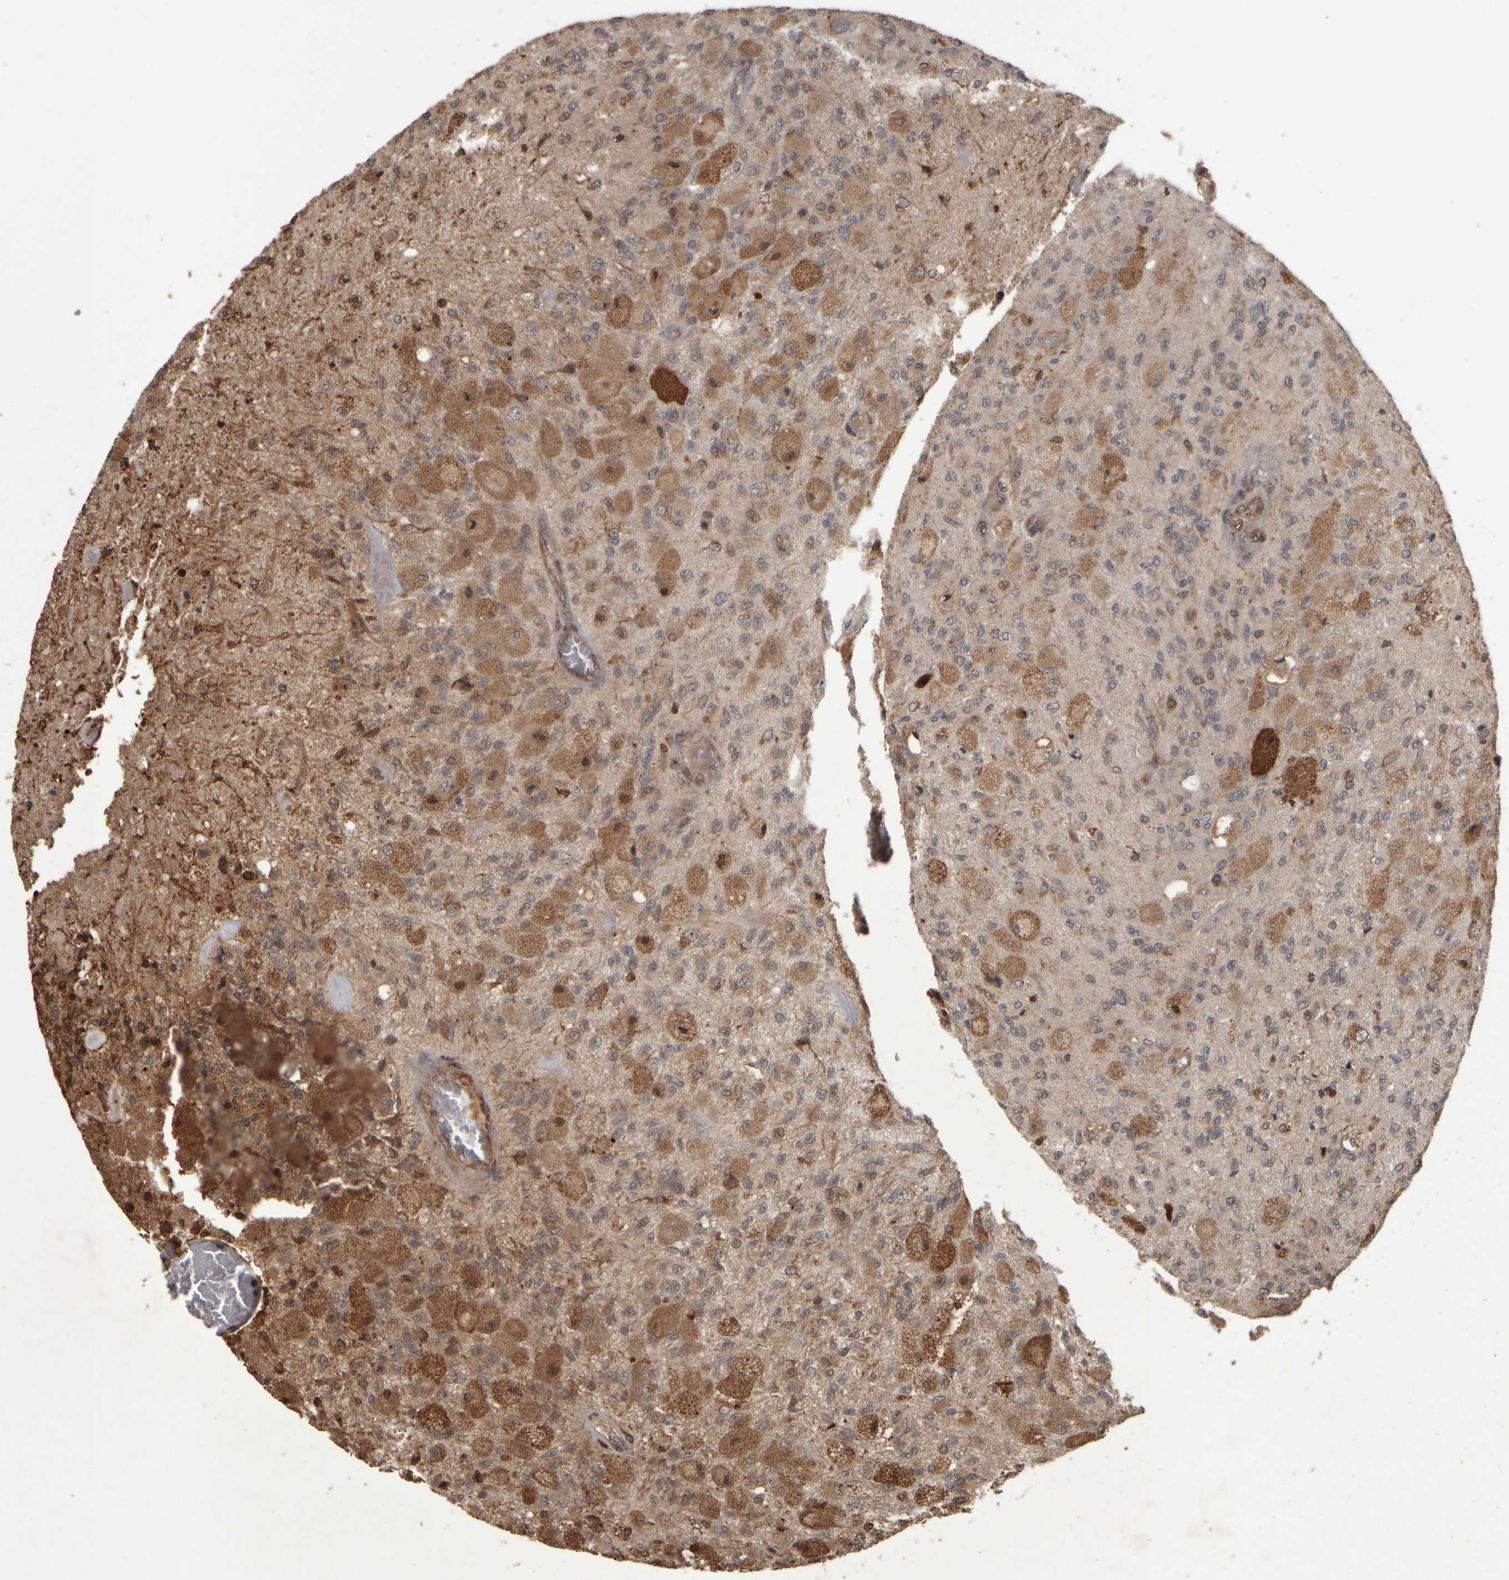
{"staining": {"intensity": "weak", "quantity": ">75%", "location": "cytoplasmic/membranous"}, "tissue": "glioma", "cell_type": "Tumor cells", "image_type": "cancer", "snomed": [{"axis": "morphology", "description": "Normal tissue, NOS"}, {"axis": "morphology", "description": "Glioma, malignant, High grade"}, {"axis": "topography", "description": "Cerebral cortex"}], "caption": "IHC micrograph of glioma stained for a protein (brown), which displays low levels of weak cytoplasmic/membranous positivity in about >75% of tumor cells.", "gene": "AGBL3", "patient": {"sex": "male", "age": 77}}